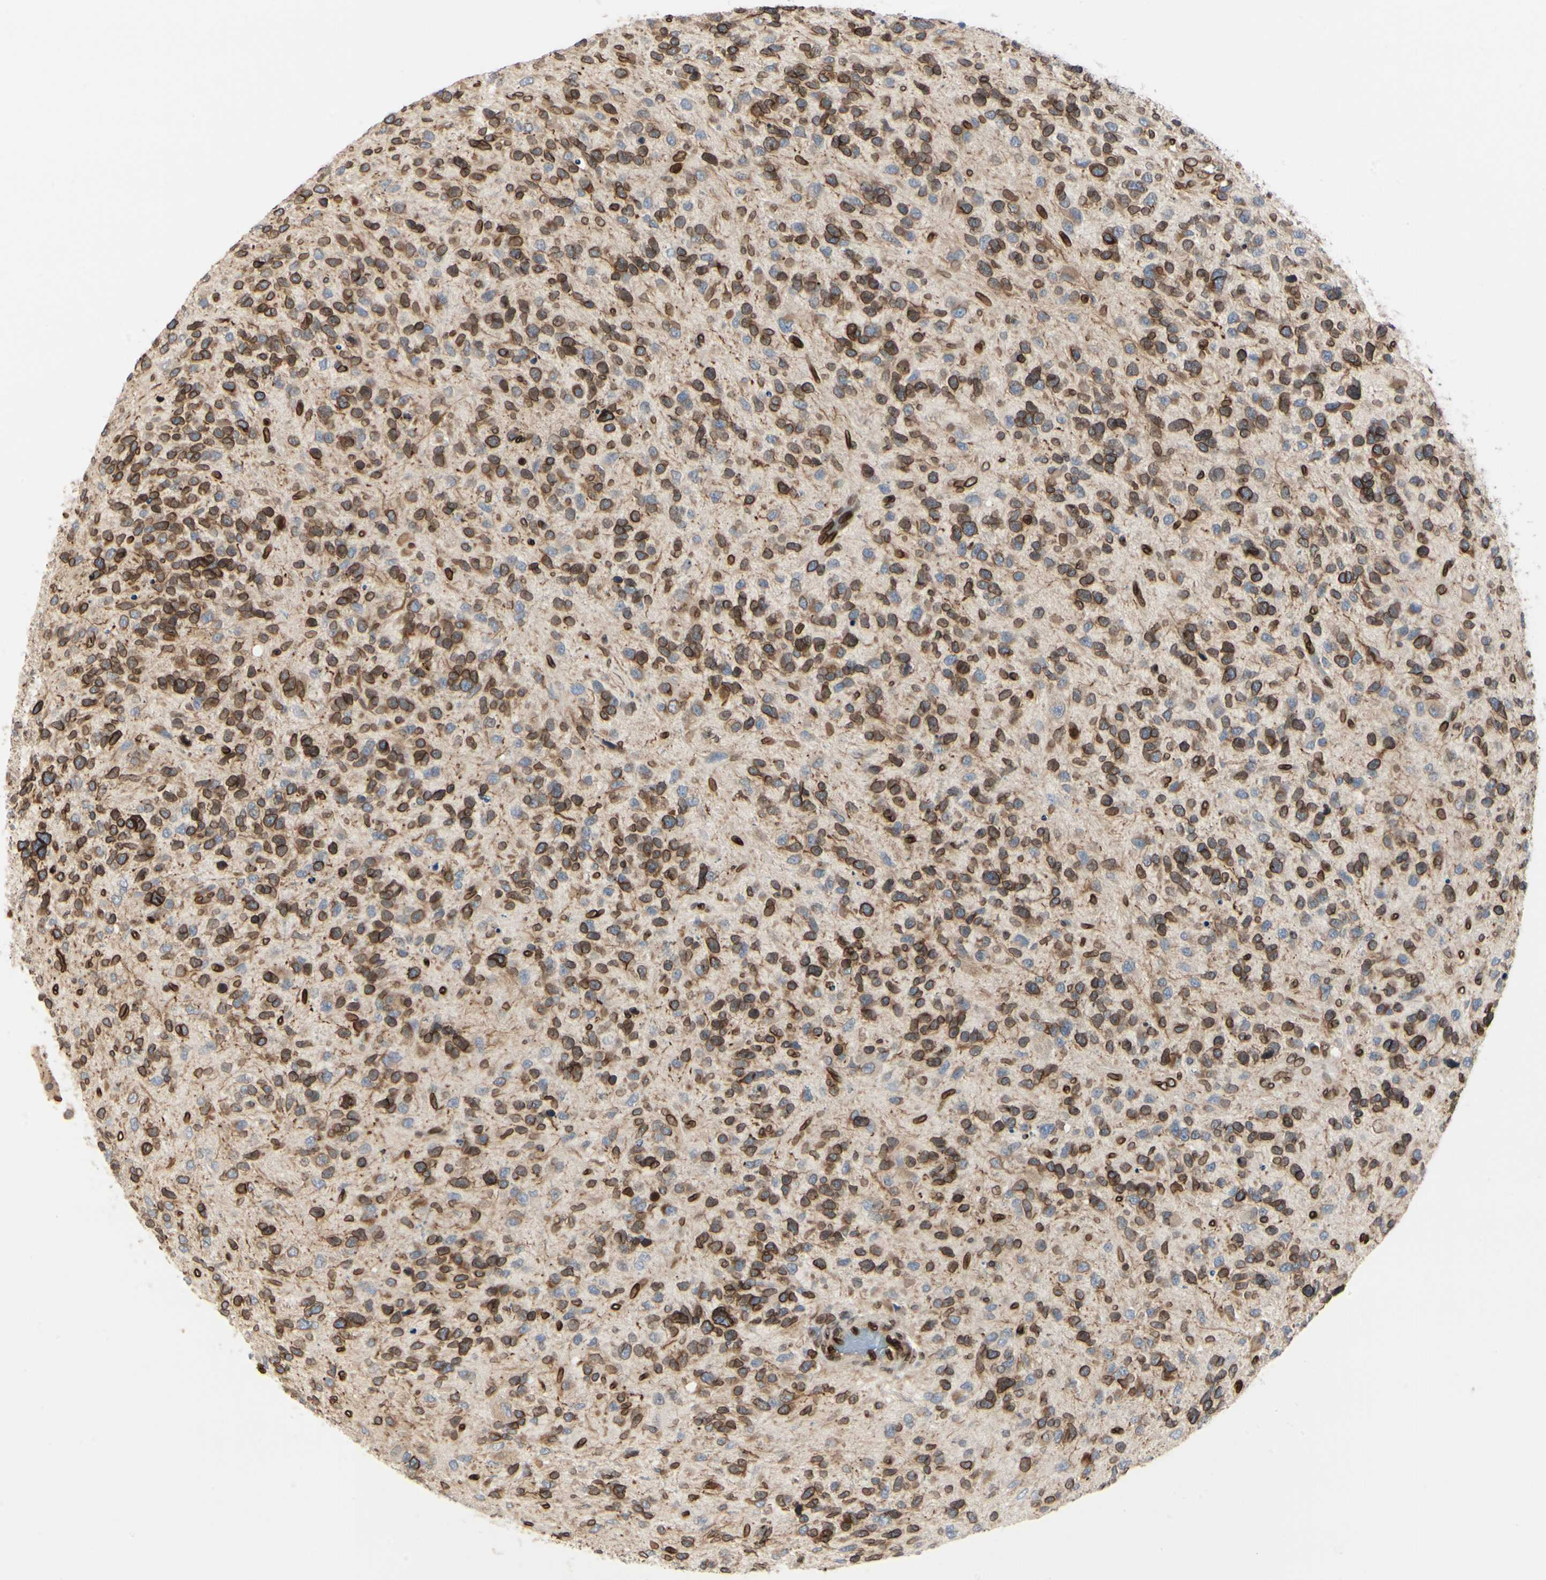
{"staining": {"intensity": "moderate", "quantity": ">75%", "location": "cytoplasmic/membranous,nuclear"}, "tissue": "glioma", "cell_type": "Tumor cells", "image_type": "cancer", "snomed": [{"axis": "morphology", "description": "Glioma, malignant, High grade"}, {"axis": "topography", "description": "Brain"}], "caption": "High-magnification brightfield microscopy of glioma stained with DAB (3,3'-diaminobenzidine) (brown) and counterstained with hematoxylin (blue). tumor cells exhibit moderate cytoplasmic/membranous and nuclear positivity is seen in approximately>75% of cells.", "gene": "TMPO", "patient": {"sex": "female", "age": 58}}